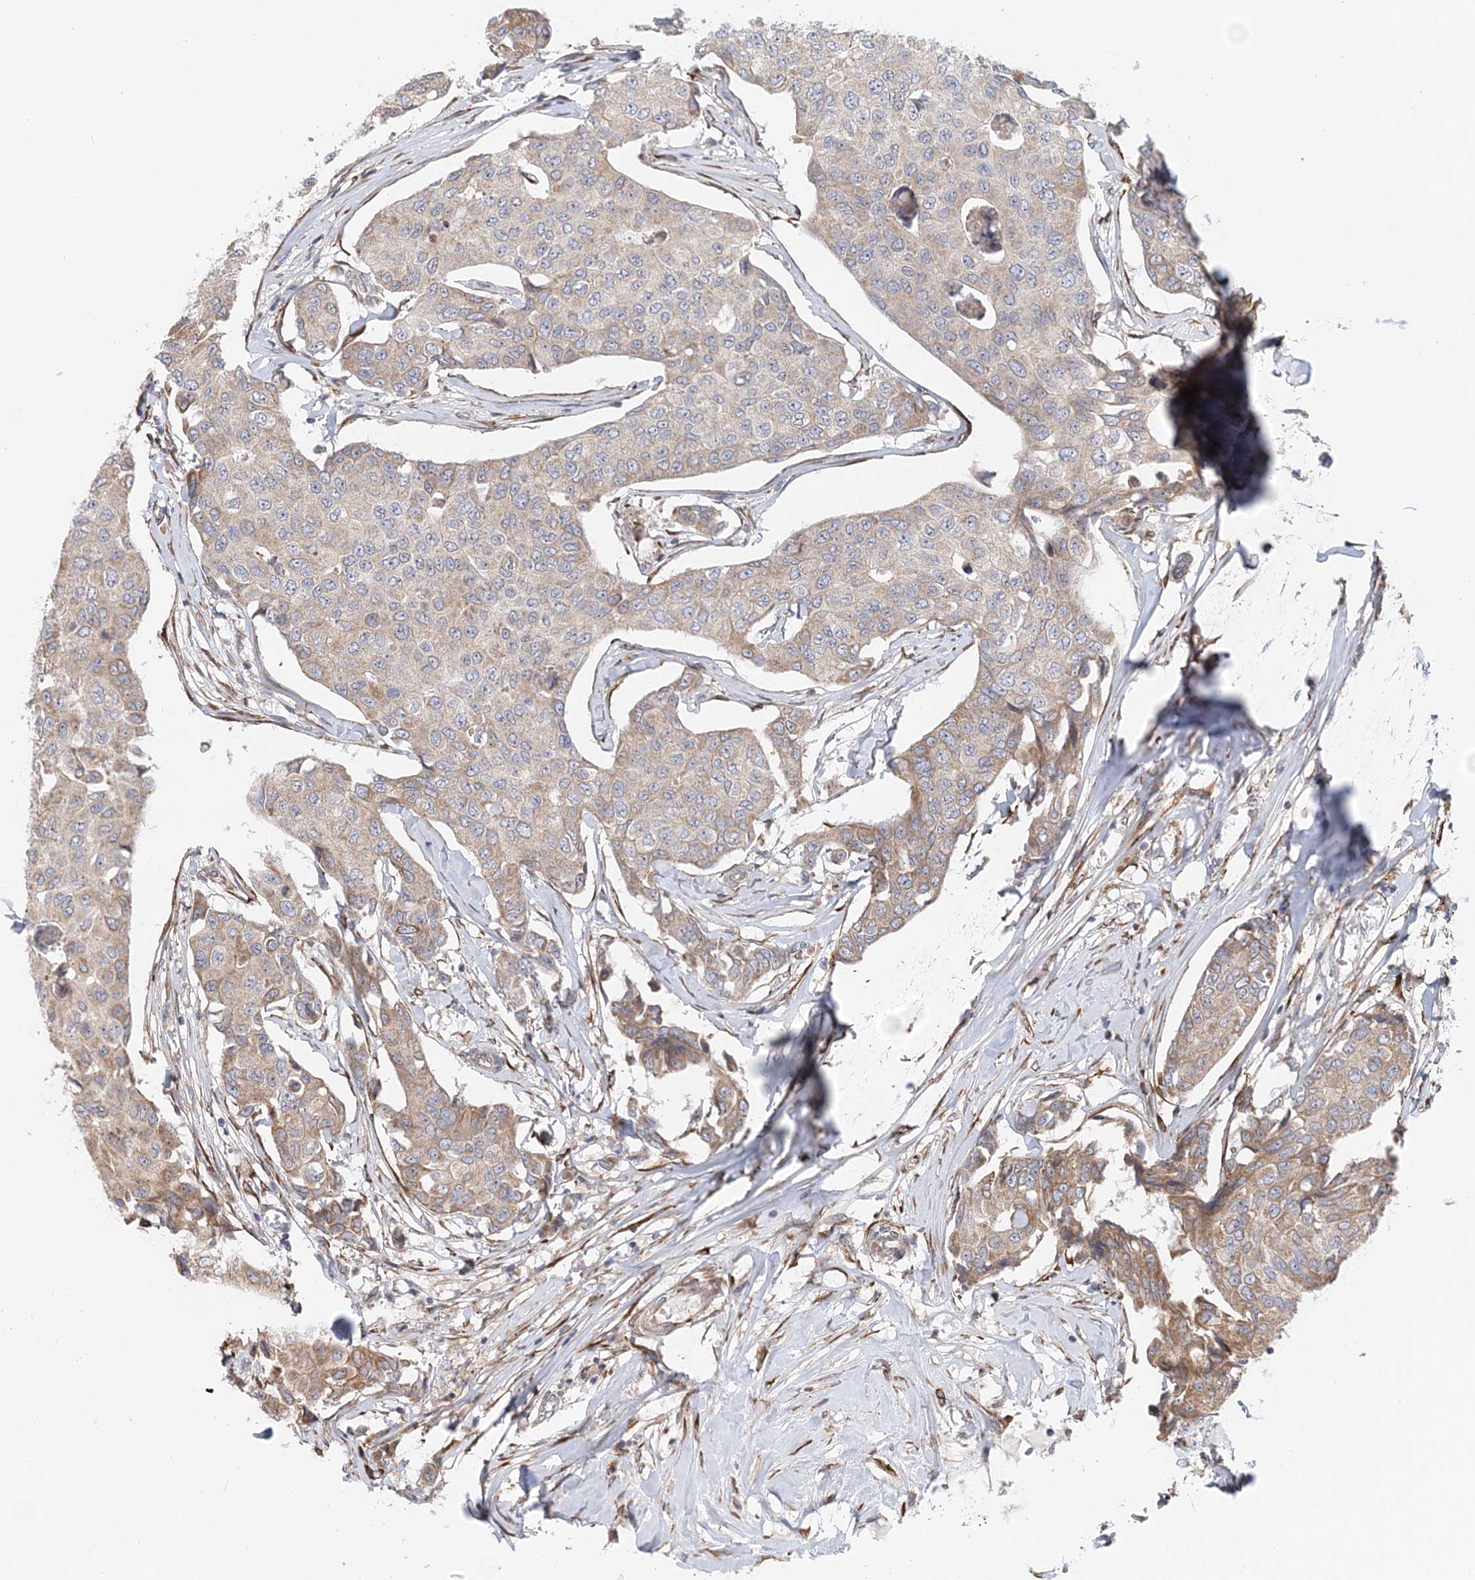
{"staining": {"intensity": "moderate", "quantity": "25%-75%", "location": "cytoplasmic/membranous"}, "tissue": "breast cancer", "cell_type": "Tumor cells", "image_type": "cancer", "snomed": [{"axis": "morphology", "description": "Duct carcinoma"}, {"axis": "topography", "description": "Breast"}], "caption": "Infiltrating ductal carcinoma (breast) stained with a protein marker displays moderate staining in tumor cells.", "gene": "PCYOX1L", "patient": {"sex": "female", "age": 80}}